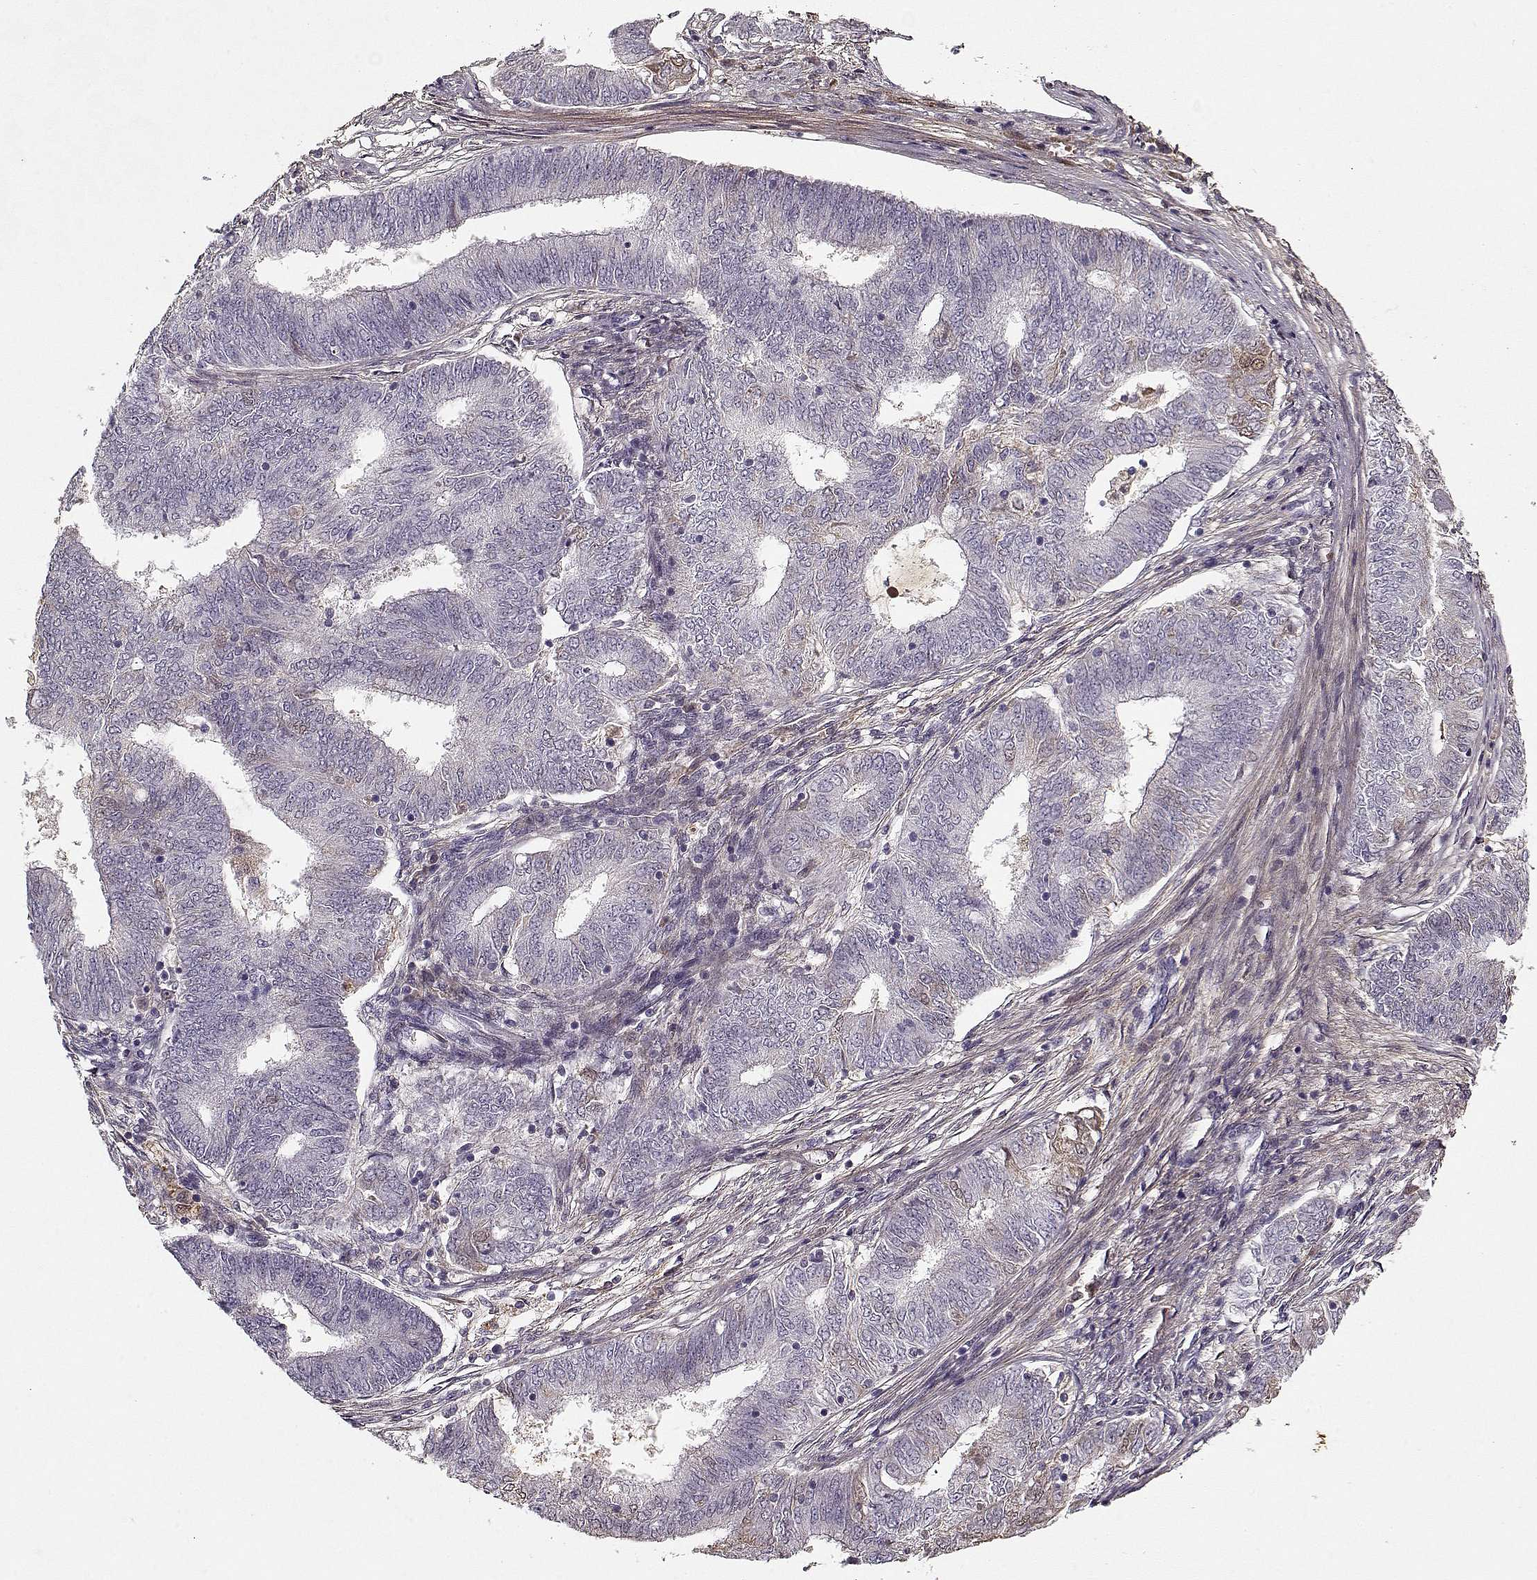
{"staining": {"intensity": "negative", "quantity": "none", "location": "none"}, "tissue": "endometrial cancer", "cell_type": "Tumor cells", "image_type": "cancer", "snomed": [{"axis": "morphology", "description": "Adenocarcinoma, NOS"}, {"axis": "topography", "description": "Endometrium"}], "caption": "DAB immunohistochemical staining of endometrial adenocarcinoma shows no significant positivity in tumor cells. (DAB (3,3'-diaminobenzidine) IHC, high magnification).", "gene": "LUM", "patient": {"sex": "female", "age": 62}}